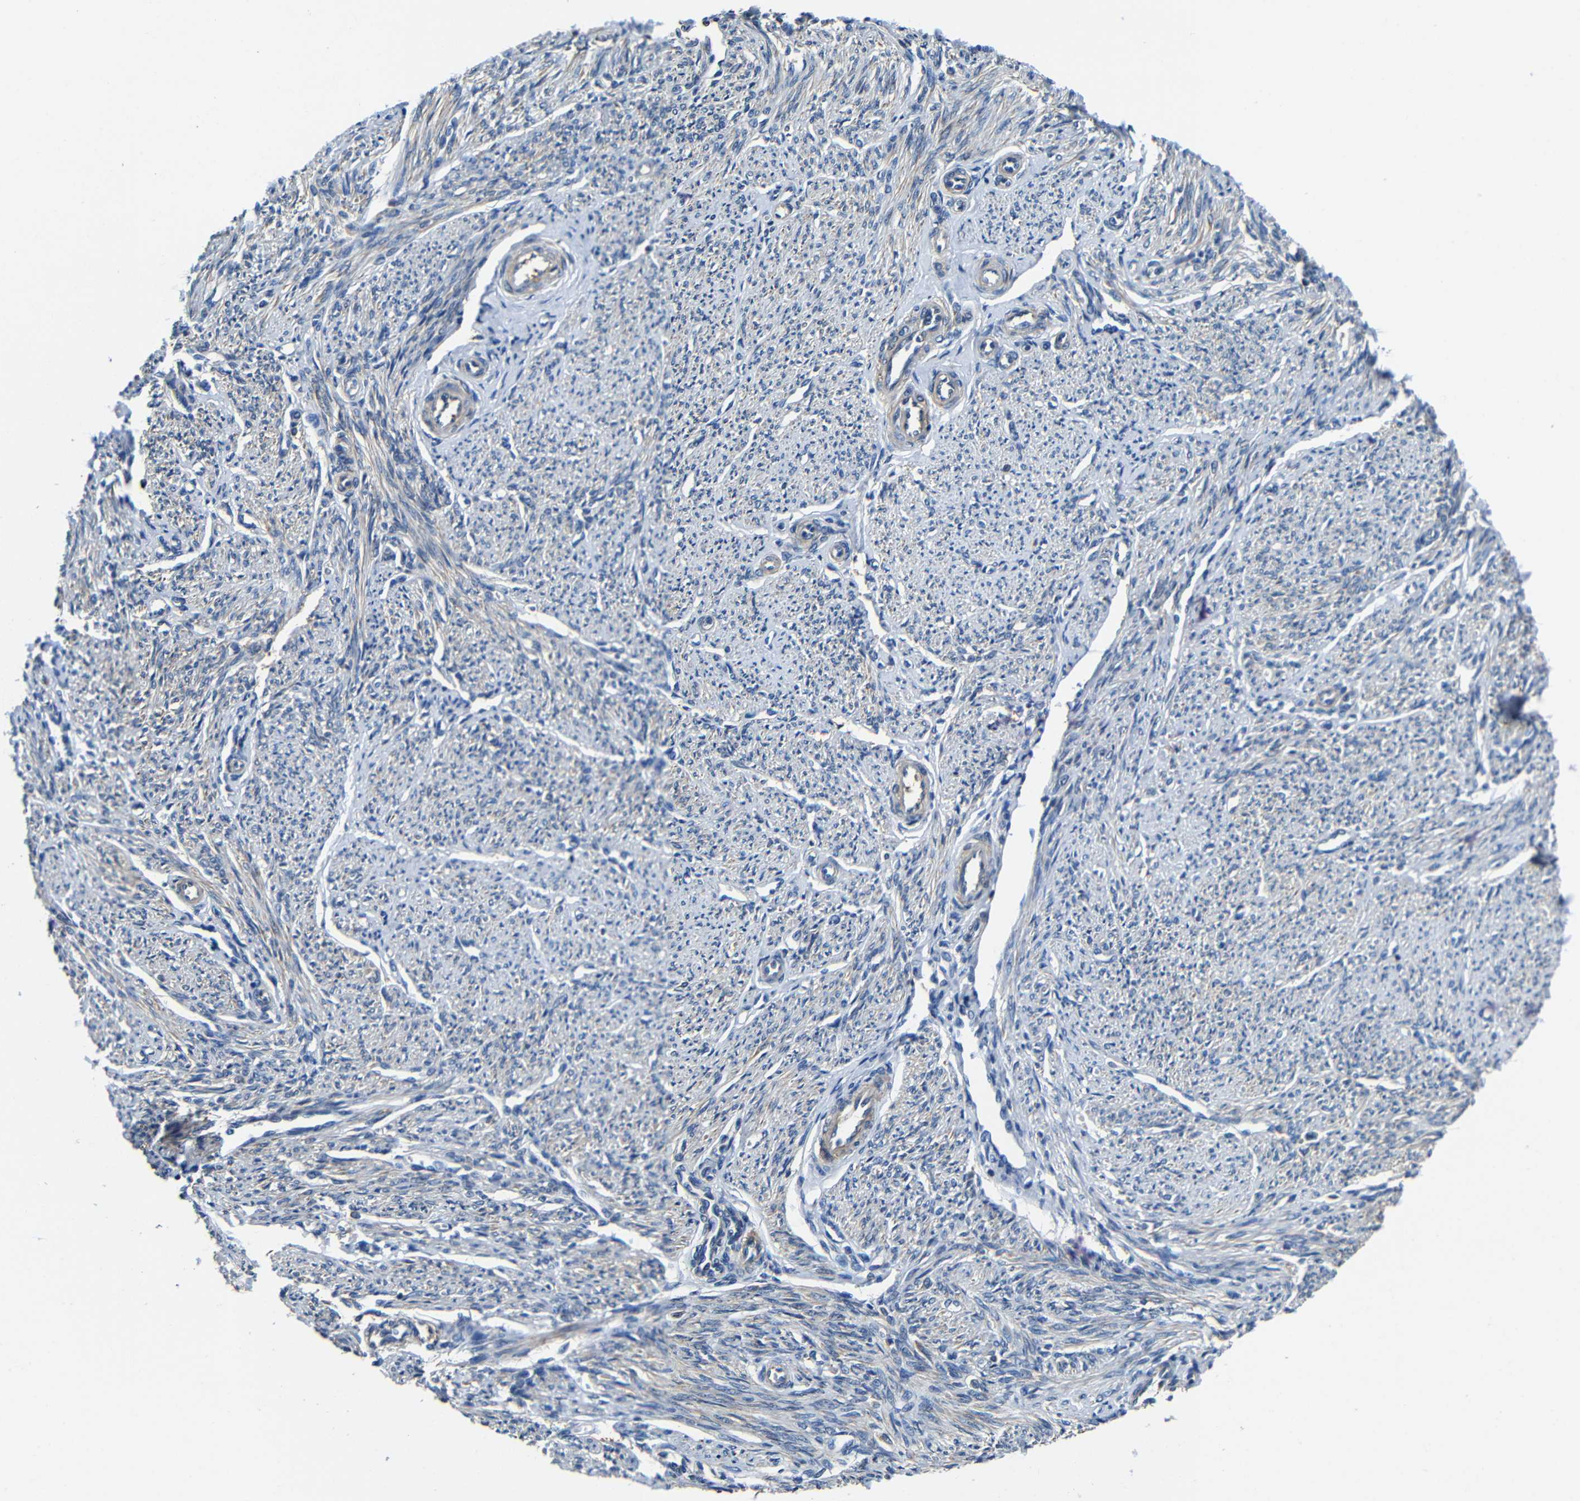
{"staining": {"intensity": "weak", "quantity": "<25%", "location": "cytoplasmic/membranous"}, "tissue": "smooth muscle", "cell_type": "Smooth muscle cells", "image_type": "normal", "snomed": [{"axis": "morphology", "description": "Normal tissue, NOS"}, {"axis": "topography", "description": "Smooth muscle"}], "caption": "Smooth muscle cells are negative for brown protein staining in benign smooth muscle. (DAB immunohistochemistry visualized using brightfield microscopy, high magnification).", "gene": "GDI1", "patient": {"sex": "female", "age": 65}}